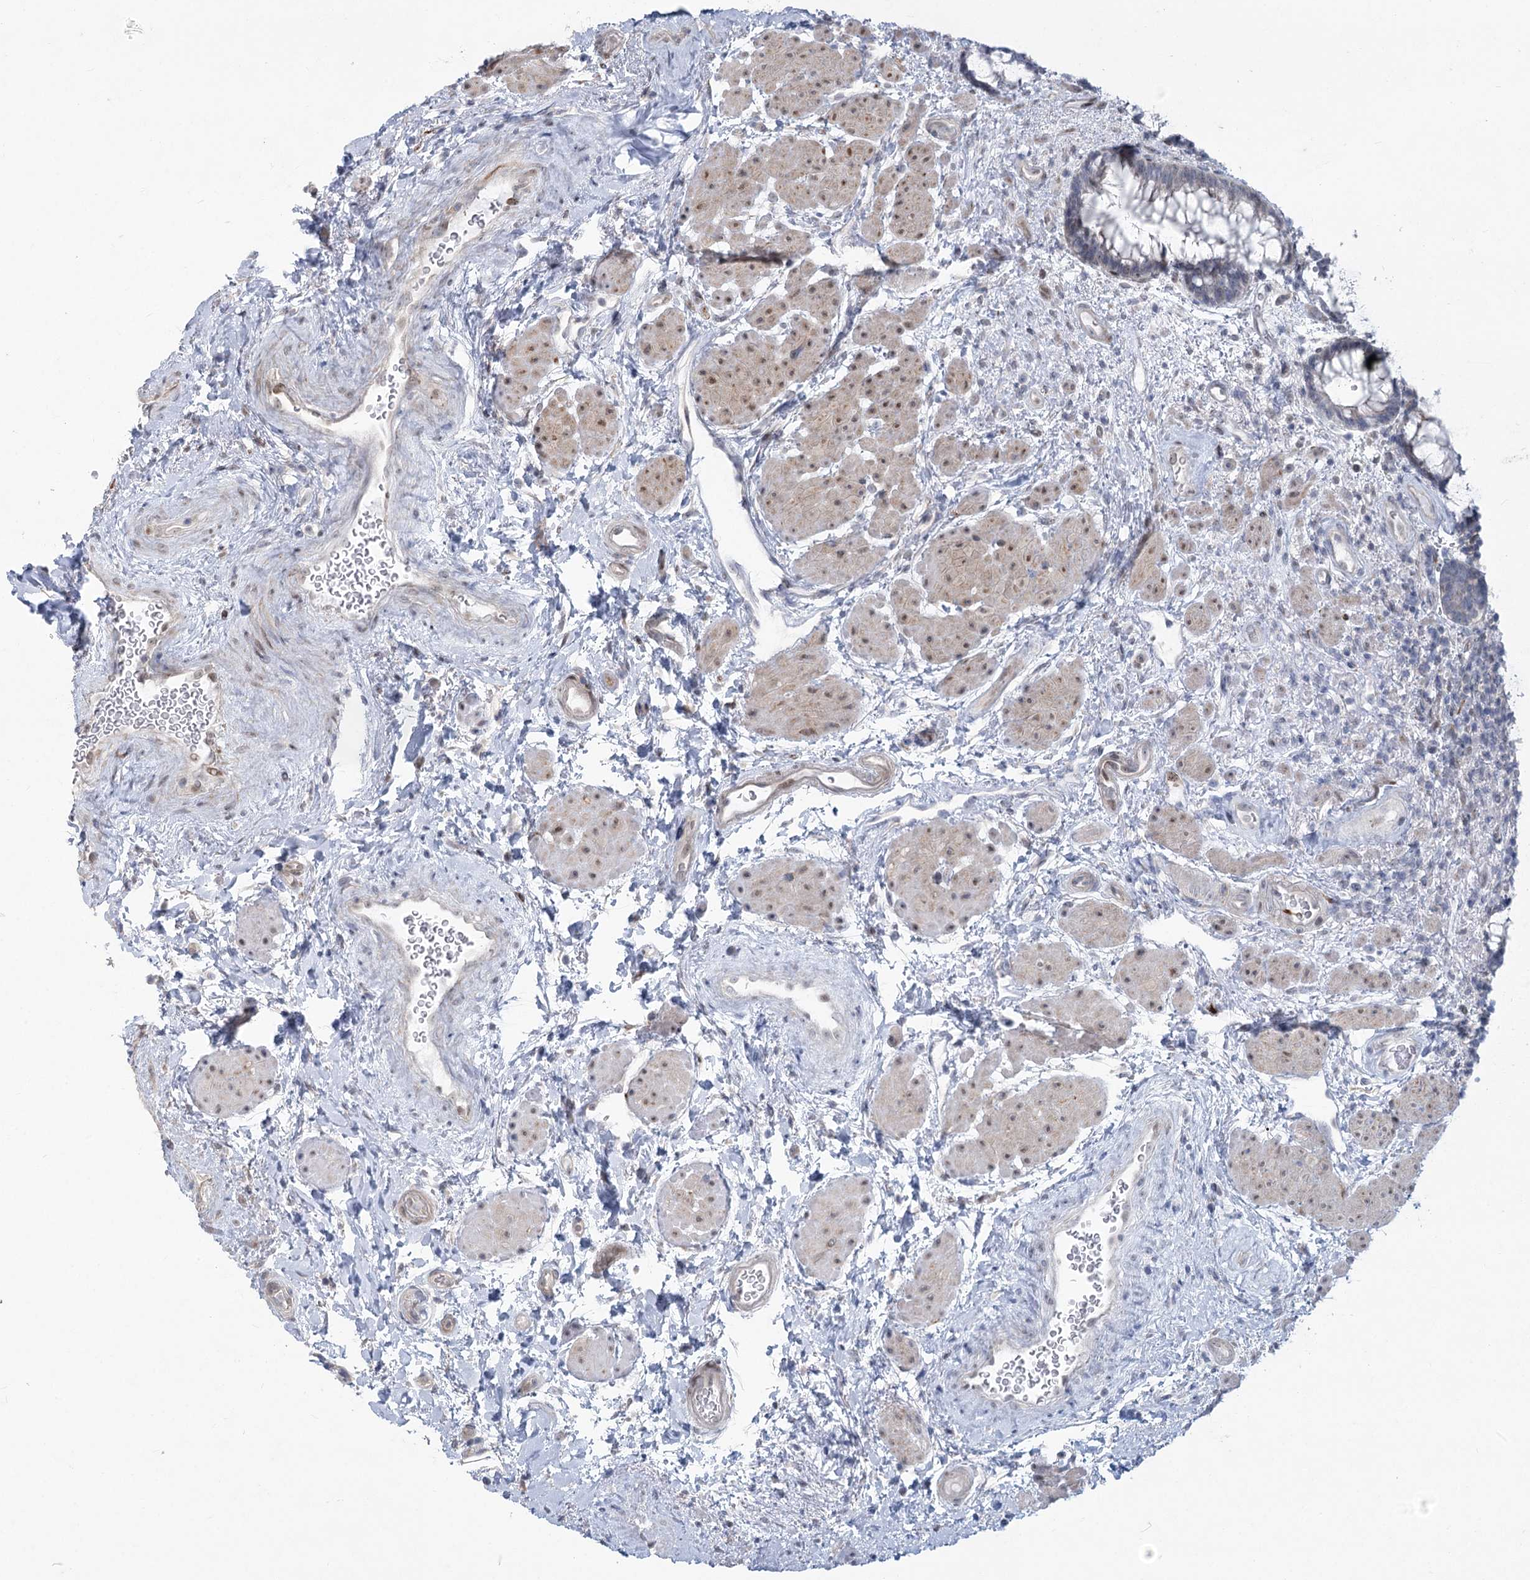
{"staining": {"intensity": "moderate", "quantity": "<25%", "location": "nuclear"}, "tissue": "rectum", "cell_type": "Glandular cells", "image_type": "normal", "snomed": [{"axis": "morphology", "description": "Normal tissue, NOS"}, {"axis": "topography", "description": "Rectum"}], "caption": "Immunohistochemical staining of normal rectum displays <25% levels of moderate nuclear protein staining in about <25% of glandular cells.", "gene": "ABITRAM", "patient": {"sex": "male", "age": 51}}